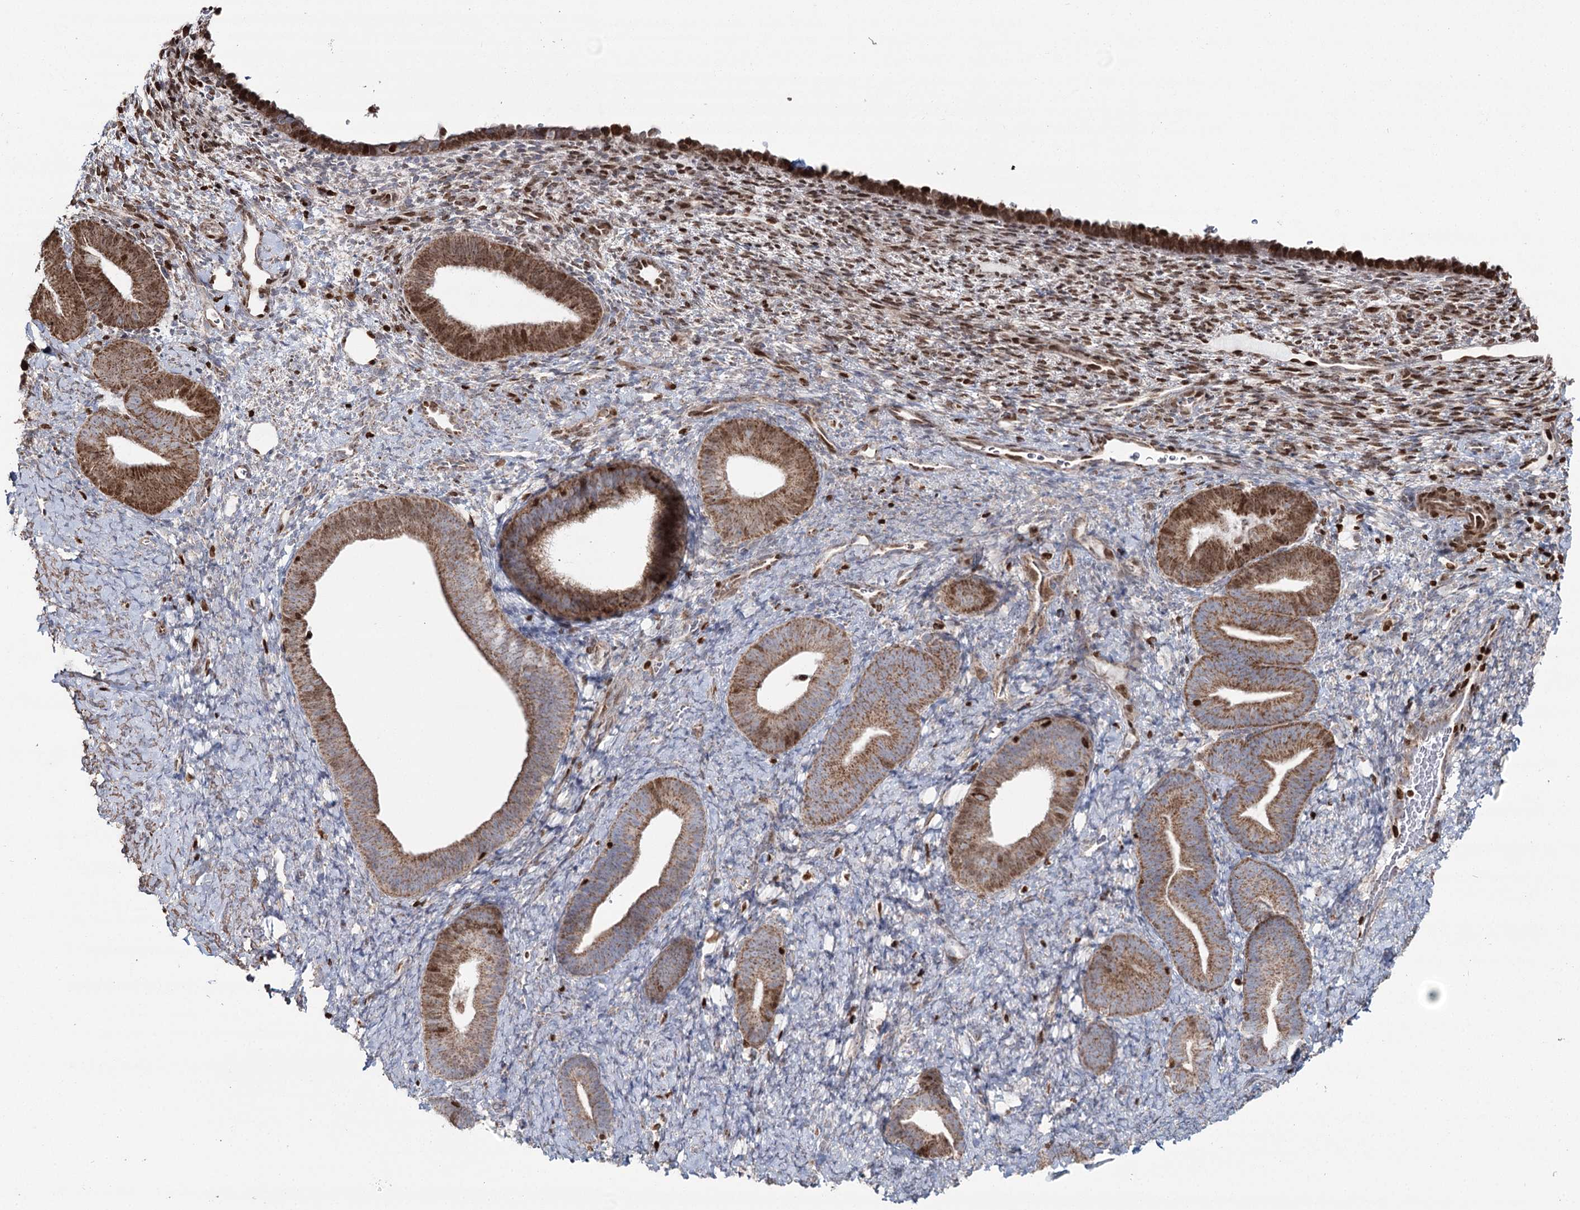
{"staining": {"intensity": "negative", "quantity": "none", "location": "none"}, "tissue": "endometrium", "cell_type": "Cells in endometrial stroma", "image_type": "normal", "snomed": [{"axis": "morphology", "description": "Normal tissue, NOS"}, {"axis": "topography", "description": "Endometrium"}], "caption": "This is a image of IHC staining of unremarkable endometrium, which shows no positivity in cells in endometrial stroma. (DAB (3,3'-diaminobenzidine) immunohistochemistry visualized using brightfield microscopy, high magnification).", "gene": "PDHX", "patient": {"sex": "female", "age": 65}}